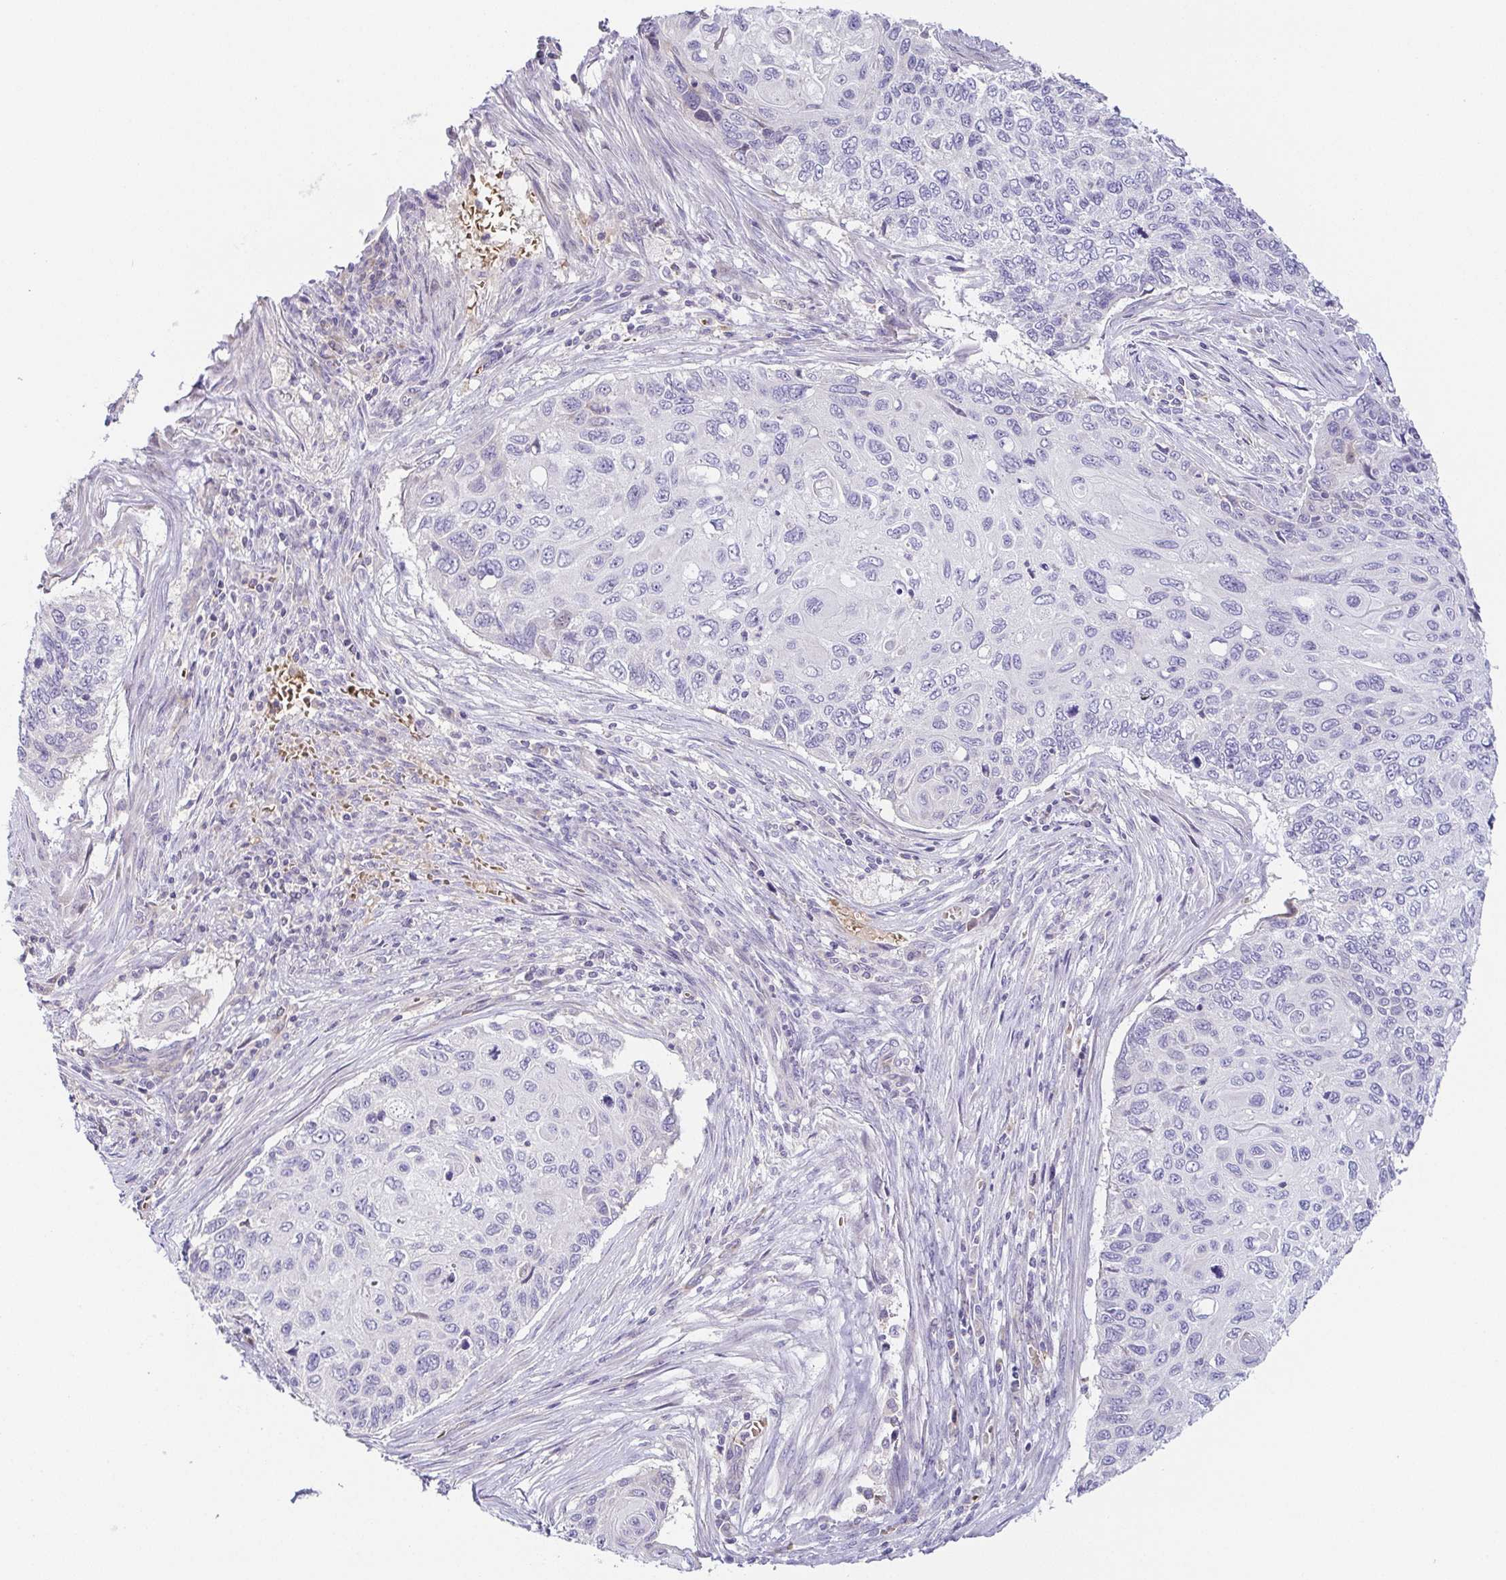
{"staining": {"intensity": "negative", "quantity": "none", "location": "none"}, "tissue": "cervical cancer", "cell_type": "Tumor cells", "image_type": "cancer", "snomed": [{"axis": "morphology", "description": "Squamous cell carcinoma, NOS"}, {"axis": "topography", "description": "Cervix"}], "caption": "Immunohistochemical staining of cervical squamous cell carcinoma shows no significant expression in tumor cells.", "gene": "FAM162B", "patient": {"sex": "female", "age": 70}}